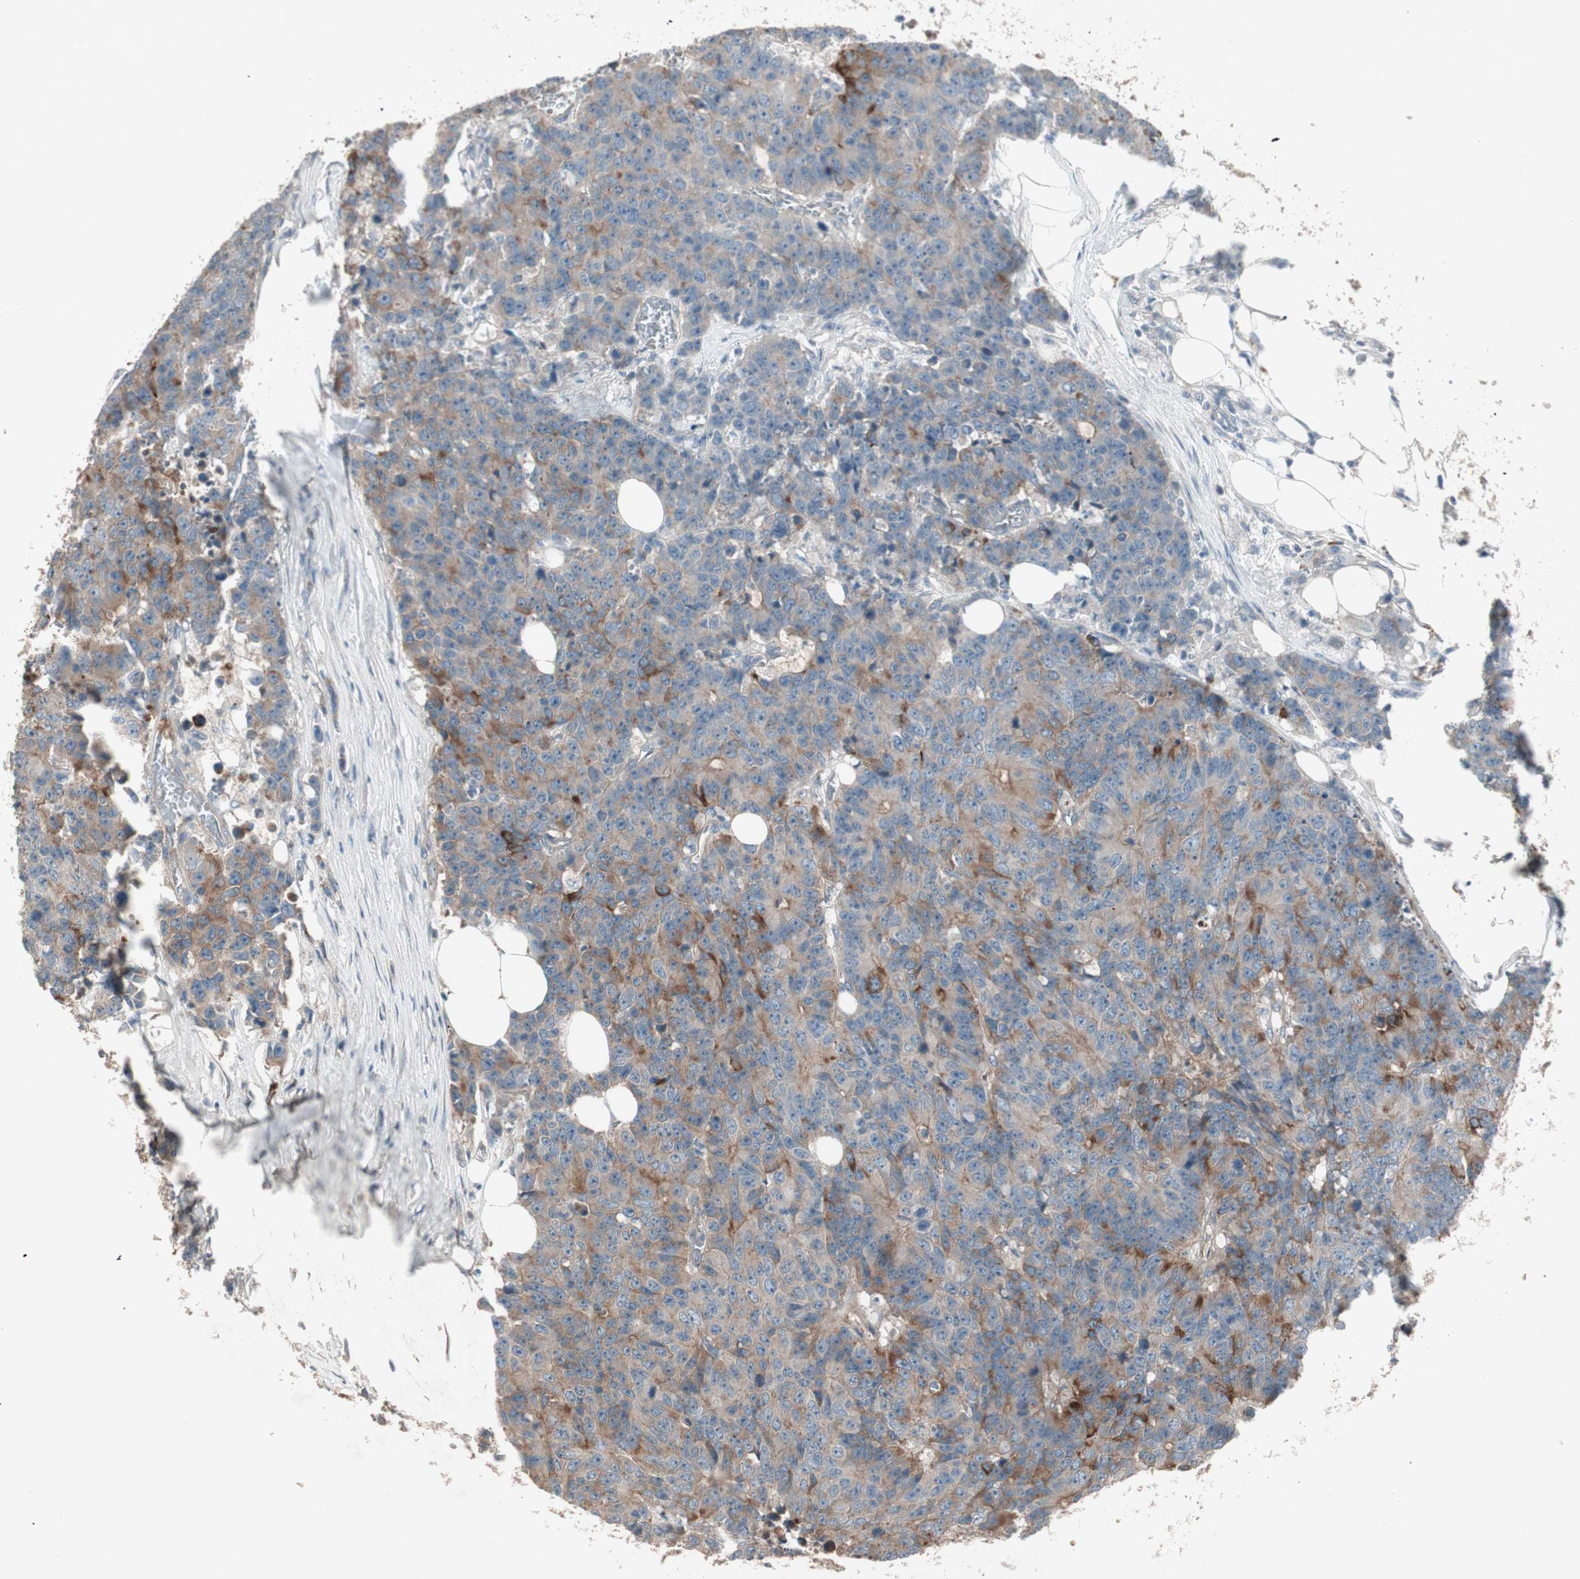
{"staining": {"intensity": "moderate", "quantity": "25%-75%", "location": "cytoplasmic/membranous"}, "tissue": "colorectal cancer", "cell_type": "Tumor cells", "image_type": "cancer", "snomed": [{"axis": "morphology", "description": "Adenocarcinoma, NOS"}, {"axis": "topography", "description": "Colon"}], "caption": "This is an image of immunohistochemistry staining of colorectal cancer, which shows moderate positivity in the cytoplasmic/membranous of tumor cells.", "gene": "TFPI", "patient": {"sex": "female", "age": 86}}